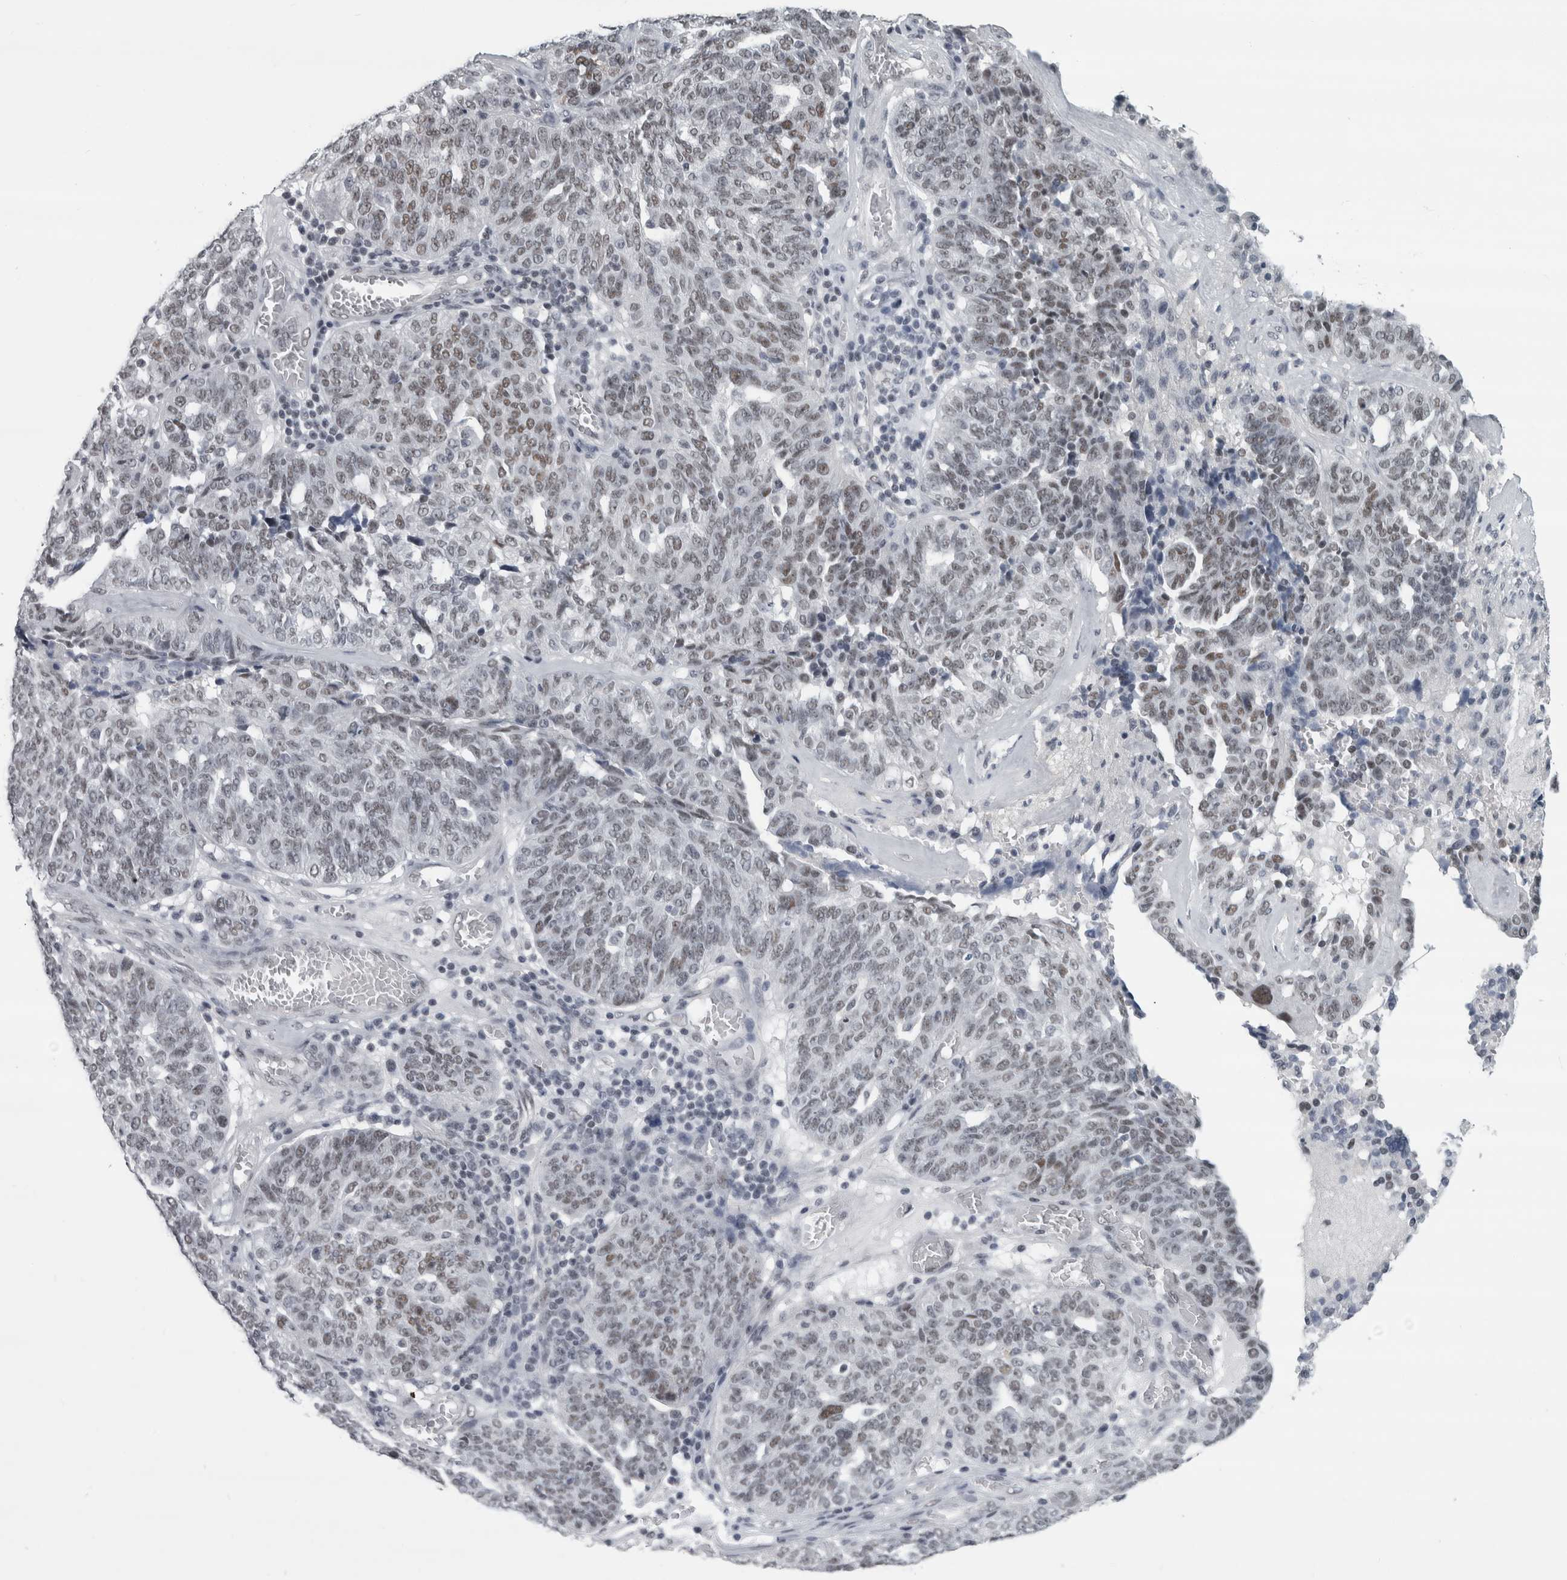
{"staining": {"intensity": "moderate", "quantity": "25%-75%", "location": "nuclear"}, "tissue": "ovarian cancer", "cell_type": "Tumor cells", "image_type": "cancer", "snomed": [{"axis": "morphology", "description": "Cystadenocarcinoma, serous, NOS"}, {"axis": "topography", "description": "Ovary"}], "caption": "Immunohistochemical staining of human ovarian cancer demonstrates medium levels of moderate nuclear expression in about 25%-75% of tumor cells.", "gene": "ARID4B", "patient": {"sex": "female", "age": 59}}